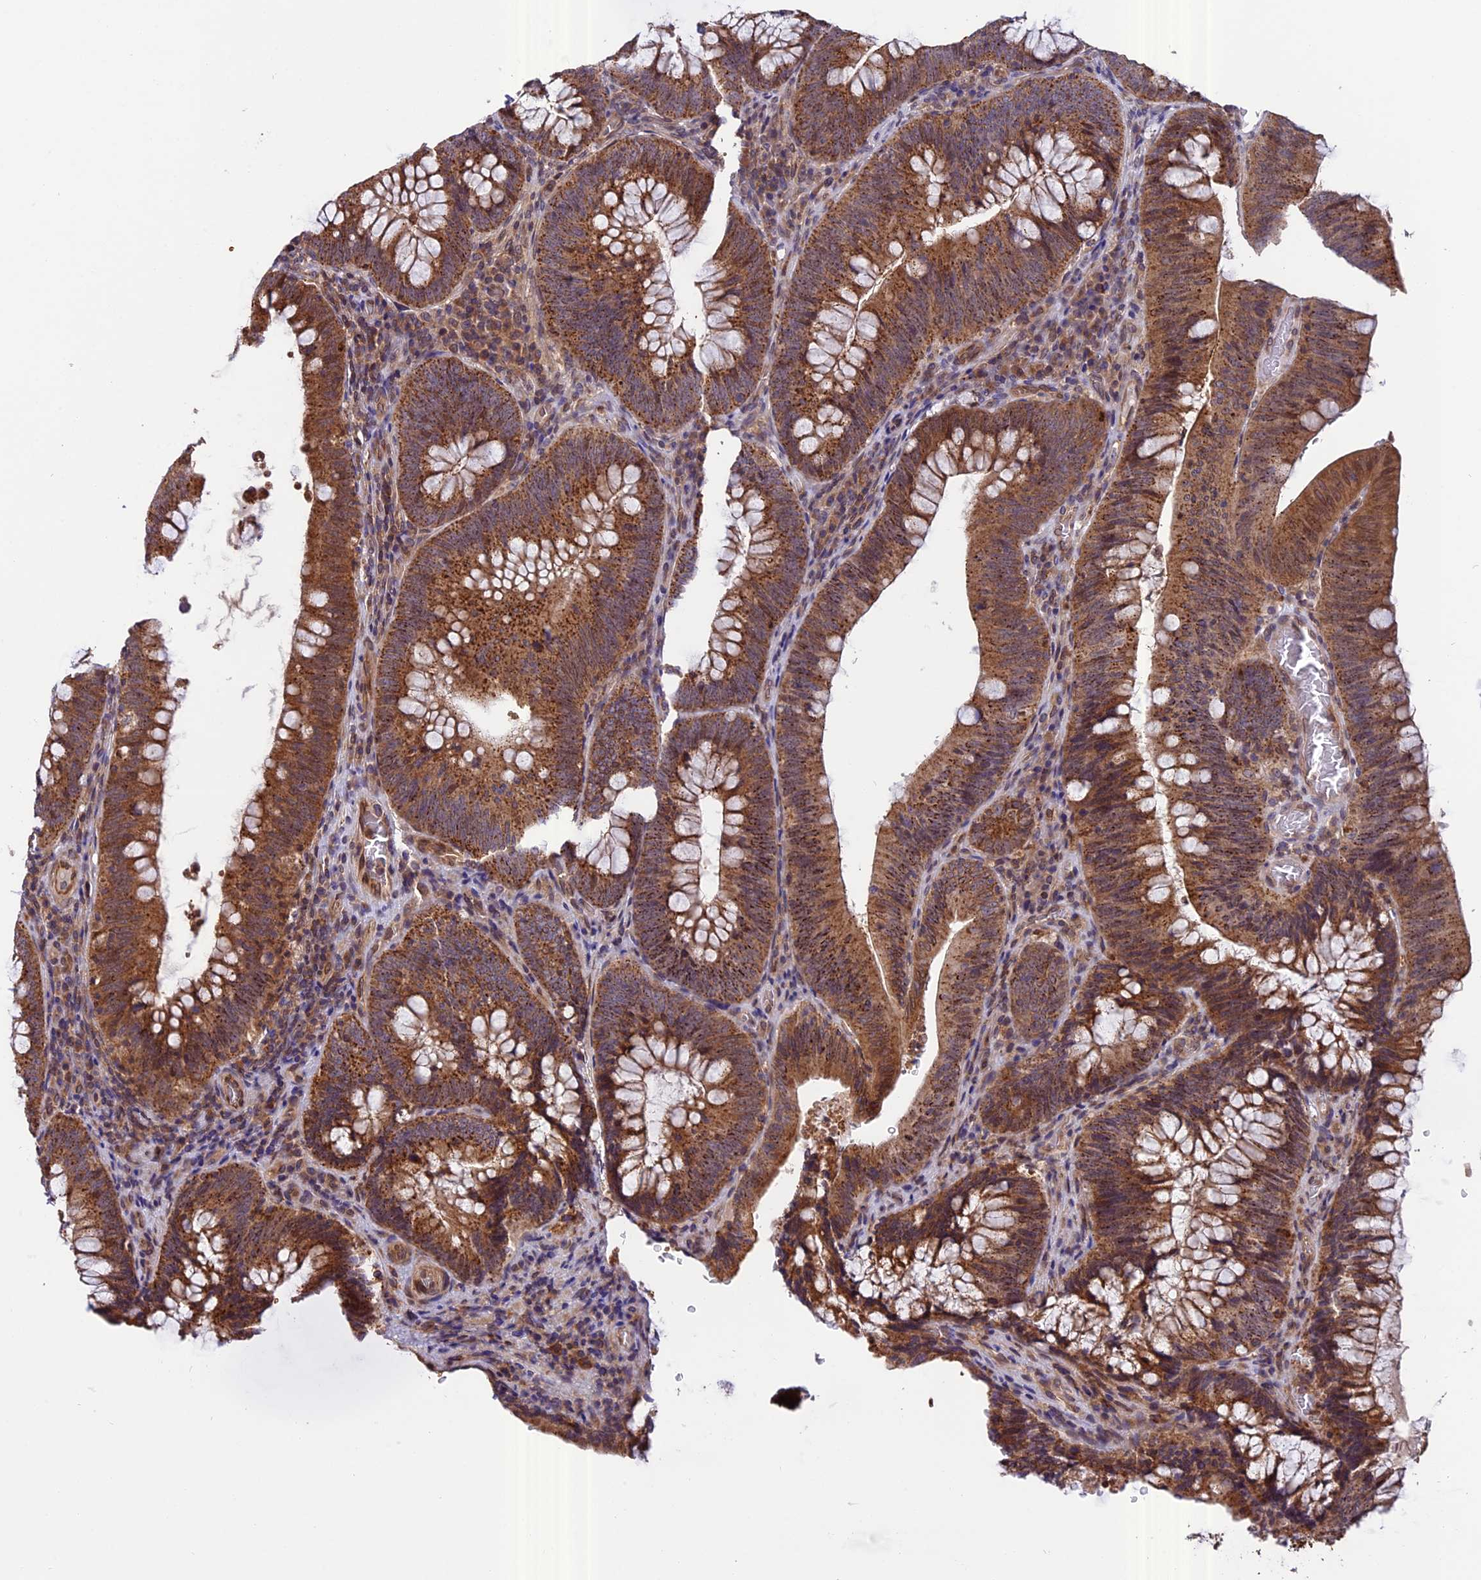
{"staining": {"intensity": "moderate", "quantity": ">75%", "location": "cytoplasmic/membranous"}, "tissue": "colorectal cancer", "cell_type": "Tumor cells", "image_type": "cancer", "snomed": [{"axis": "morphology", "description": "Normal tissue, NOS"}, {"axis": "topography", "description": "Colon"}], "caption": "Tumor cells exhibit moderate cytoplasmic/membranous staining in approximately >75% of cells in colorectal cancer.", "gene": "CHMP2A", "patient": {"sex": "female", "age": 82}}